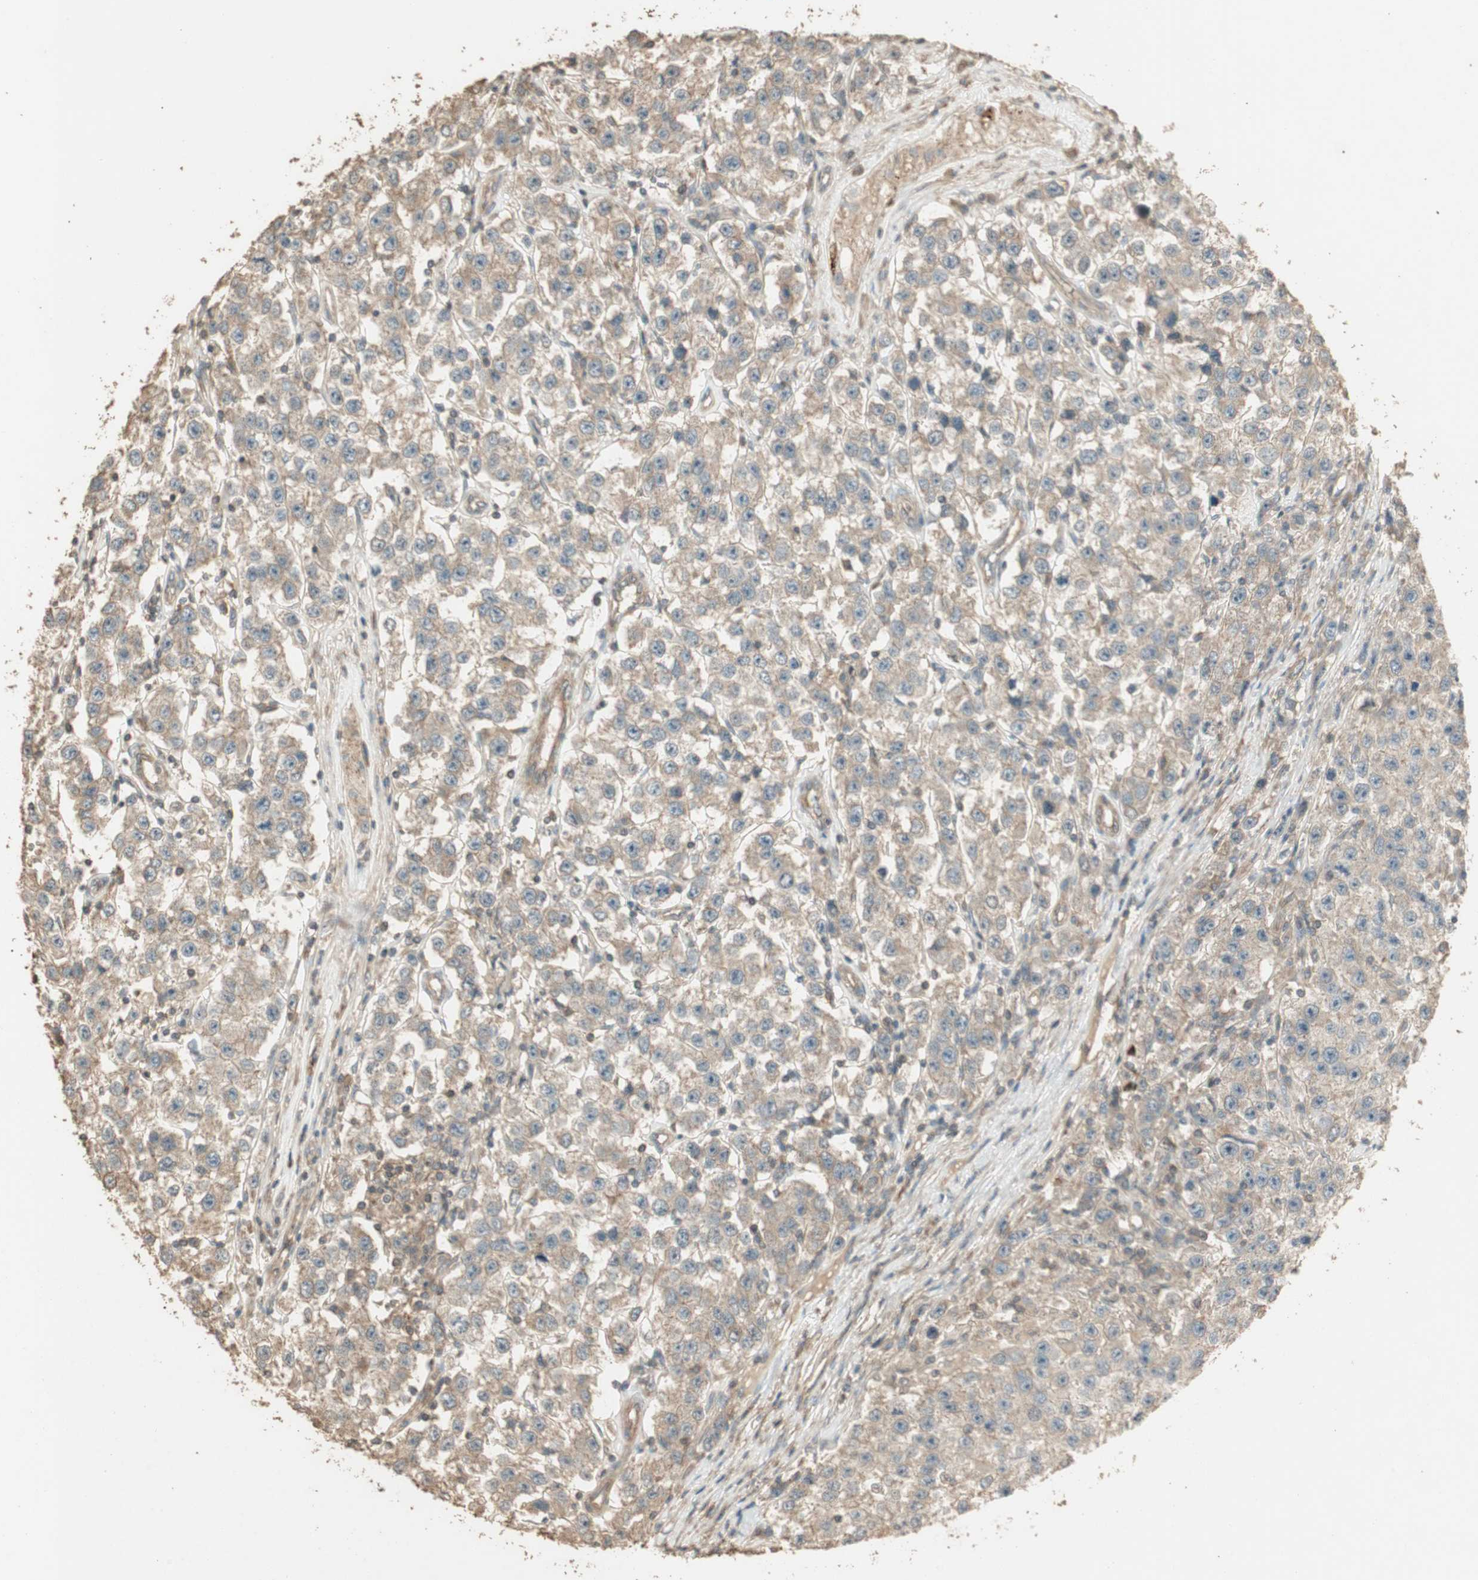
{"staining": {"intensity": "weak", "quantity": "25%-75%", "location": "cytoplasmic/membranous"}, "tissue": "testis cancer", "cell_type": "Tumor cells", "image_type": "cancer", "snomed": [{"axis": "morphology", "description": "Seminoma, NOS"}, {"axis": "topography", "description": "Testis"}], "caption": "Testis cancer (seminoma) stained for a protein demonstrates weak cytoplasmic/membranous positivity in tumor cells.", "gene": "USP2", "patient": {"sex": "male", "age": 52}}